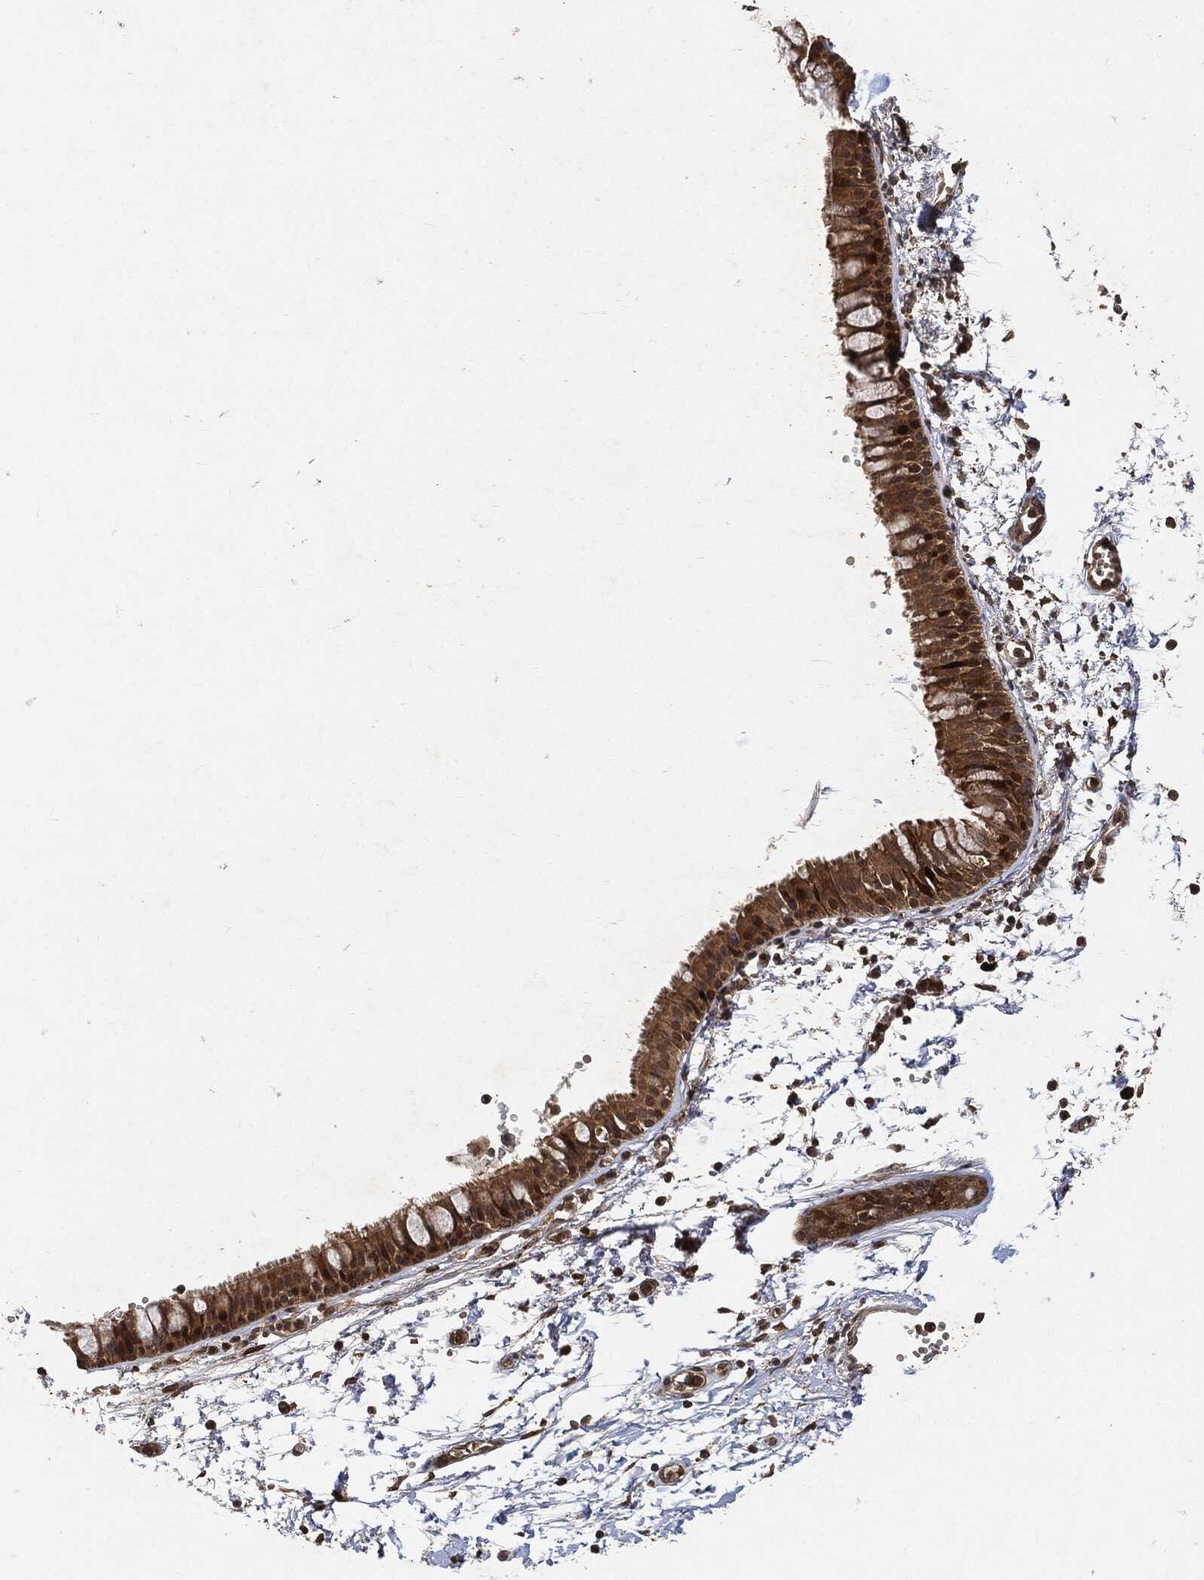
{"staining": {"intensity": "moderate", "quantity": ">75%", "location": "cytoplasmic/membranous"}, "tissue": "bronchus", "cell_type": "Respiratory epithelial cells", "image_type": "normal", "snomed": [{"axis": "morphology", "description": "Normal tissue, NOS"}, {"axis": "topography", "description": "Cartilage tissue"}, {"axis": "topography", "description": "Bronchus"}], "caption": "Moderate cytoplasmic/membranous protein staining is seen in about >75% of respiratory epithelial cells in bronchus.", "gene": "ZNF226", "patient": {"sex": "male", "age": 66}}